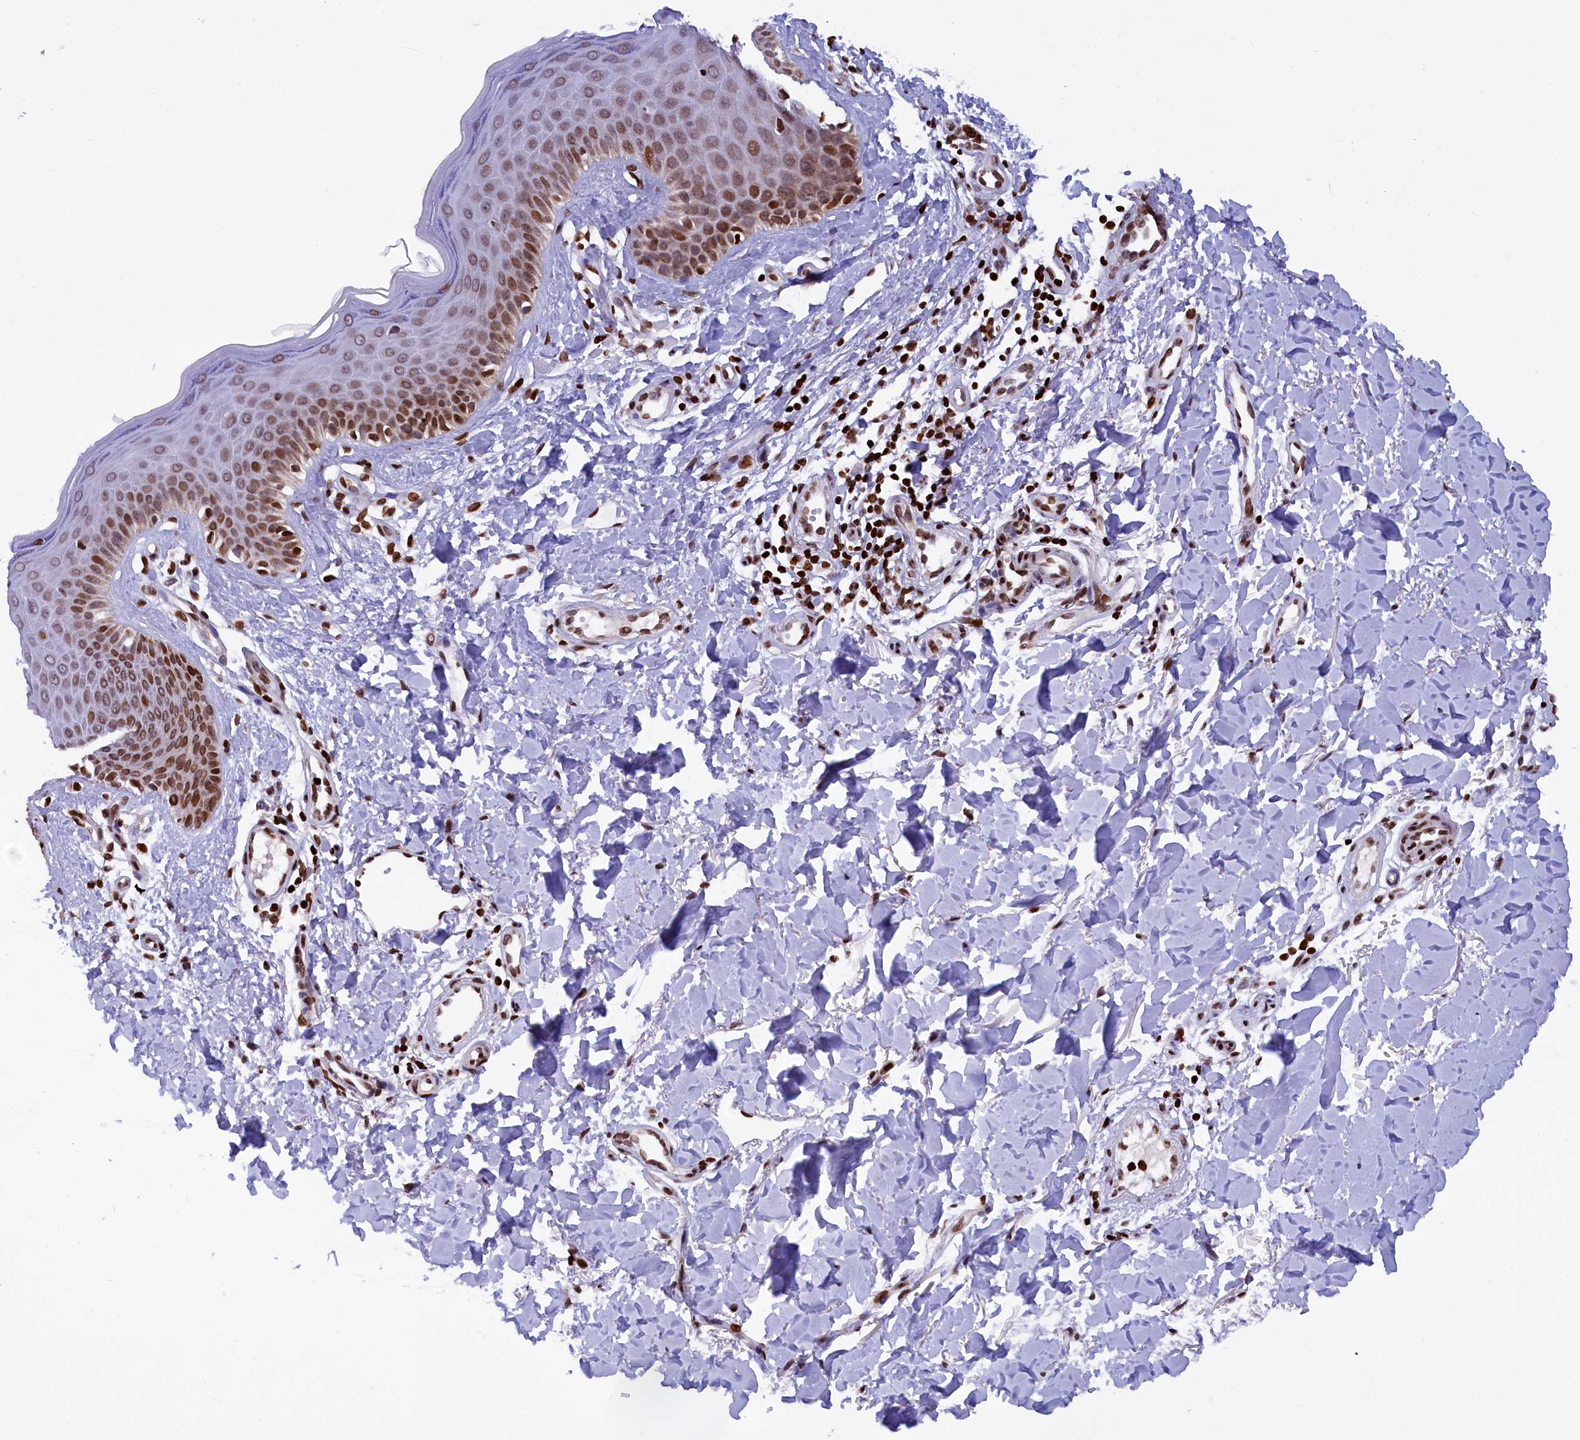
{"staining": {"intensity": "strong", "quantity": ">75%", "location": "nuclear"}, "tissue": "skin", "cell_type": "Fibroblasts", "image_type": "normal", "snomed": [{"axis": "morphology", "description": "Normal tissue, NOS"}, {"axis": "topography", "description": "Skin"}], "caption": "IHC staining of unremarkable skin, which reveals high levels of strong nuclear expression in about >75% of fibroblasts indicating strong nuclear protein staining. The staining was performed using DAB (brown) for protein detection and nuclei were counterstained in hematoxylin (blue).", "gene": "TIMM29", "patient": {"sex": "male", "age": 52}}